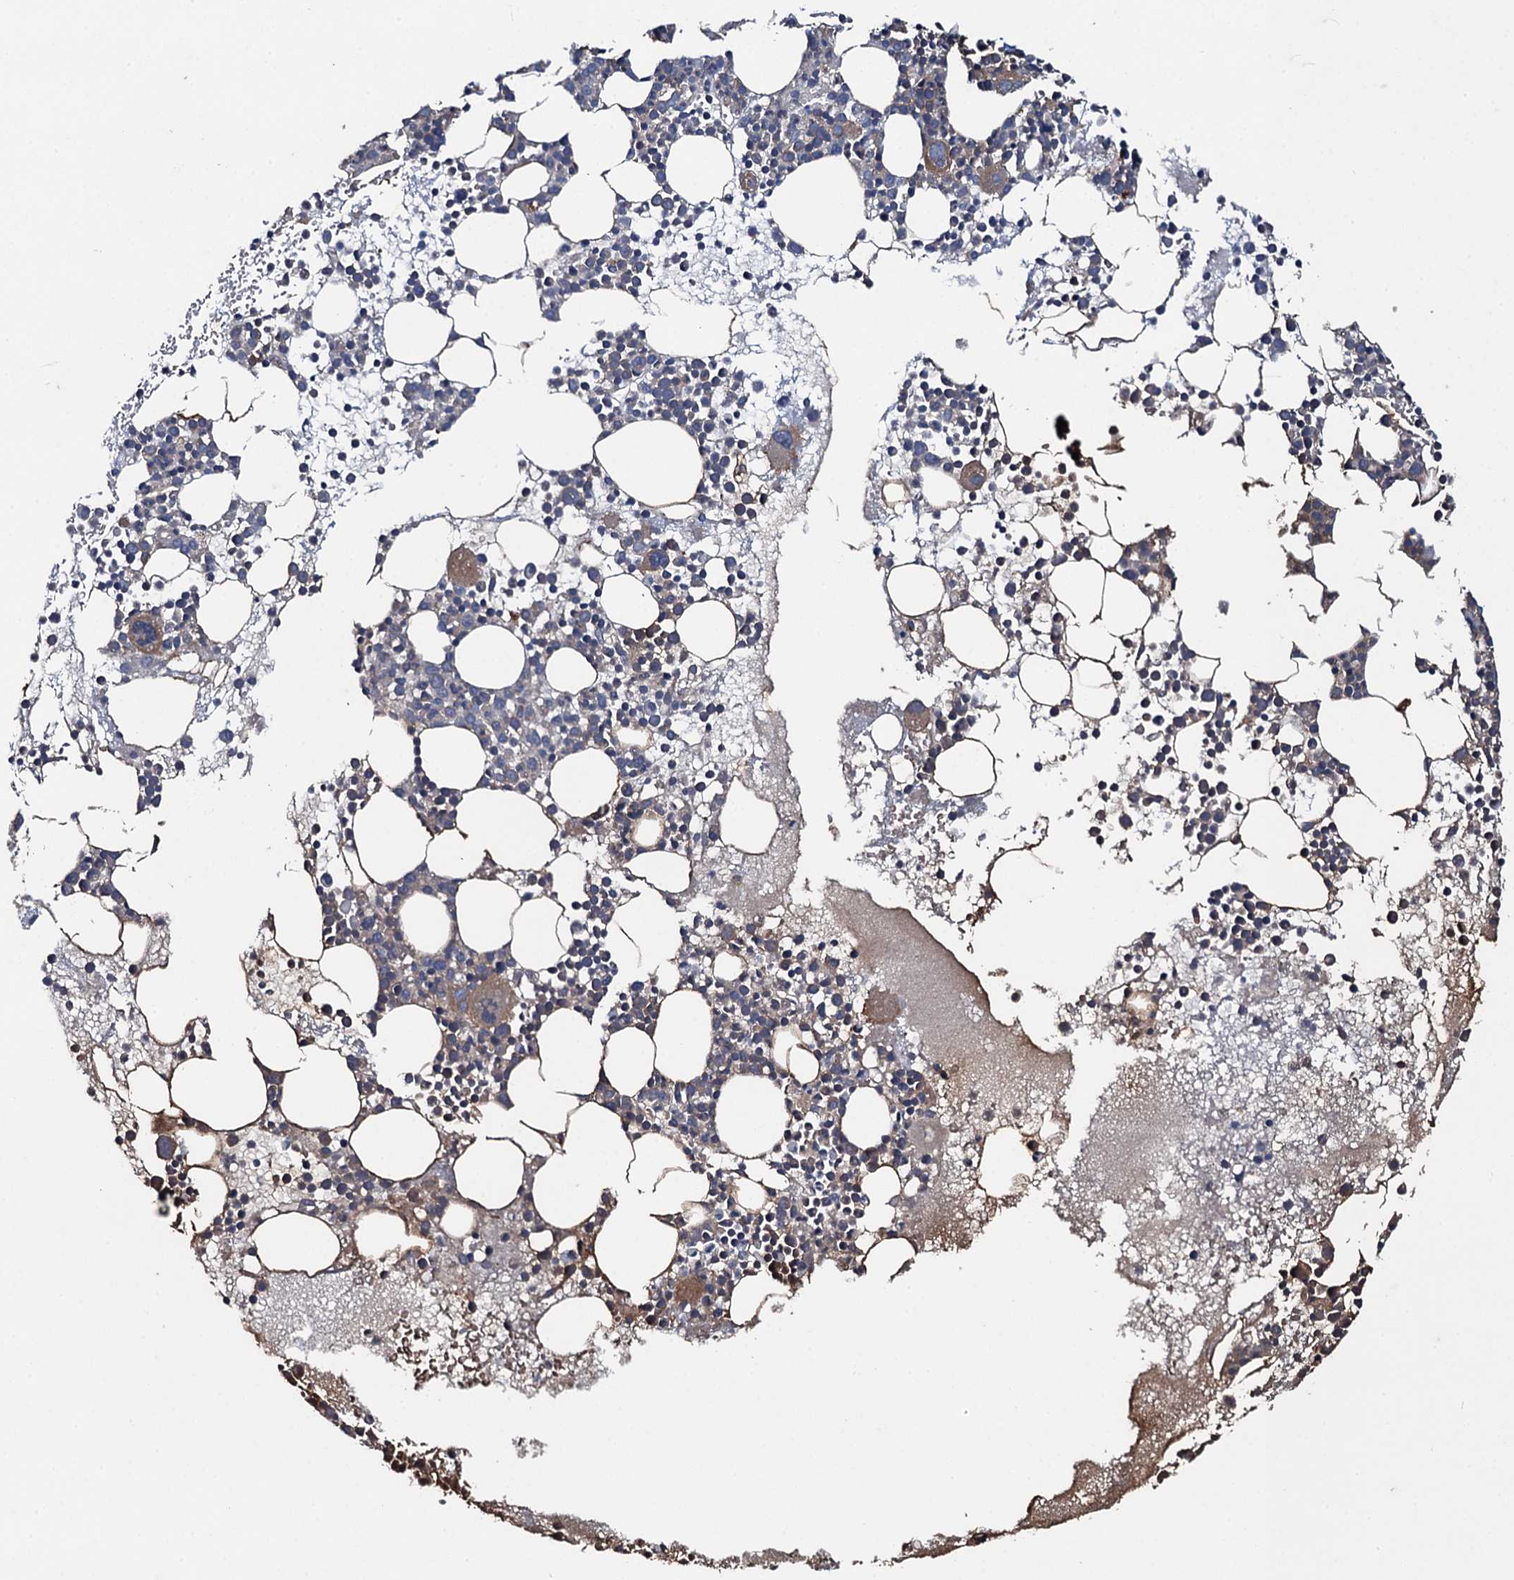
{"staining": {"intensity": "moderate", "quantity": "25%-75%", "location": "cytoplasmic/membranous"}, "tissue": "bone marrow", "cell_type": "Hematopoietic cells", "image_type": "normal", "snomed": [{"axis": "morphology", "description": "Normal tissue, NOS"}, {"axis": "topography", "description": "Bone marrow"}], "caption": "Moderate cytoplasmic/membranous staining is appreciated in approximately 25%-75% of hematopoietic cells in normal bone marrow.", "gene": "SNAP29", "patient": {"sex": "female", "age": 76}}